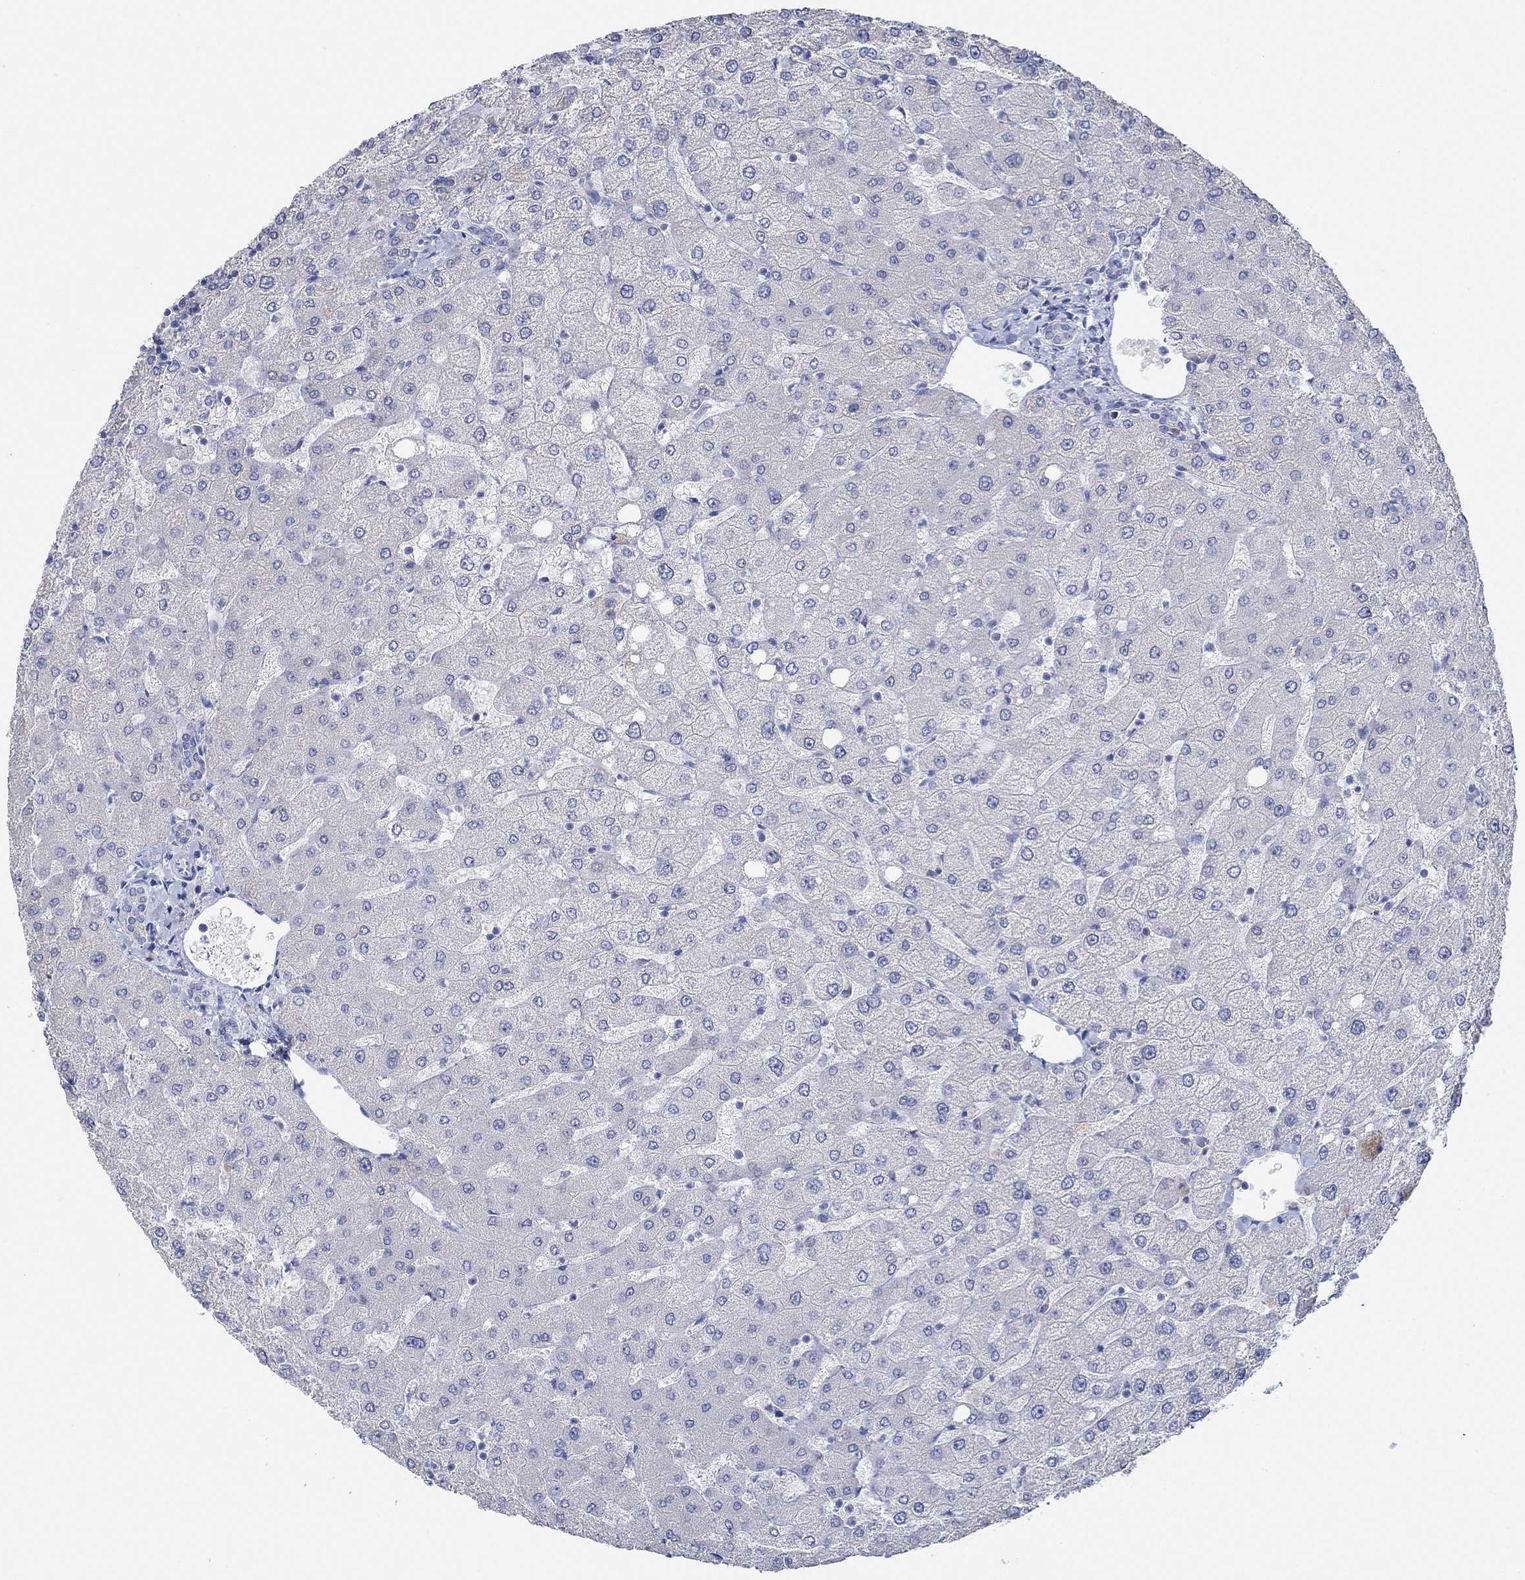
{"staining": {"intensity": "negative", "quantity": "none", "location": "none"}, "tissue": "liver", "cell_type": "Cholangiocytes", "image_type": "normal", "snomed": [{"axis": "morphology", "description": "Normal tissue, NOS"}, {"axis": "topography", "description": "Liver"}], "caption": "DAB (3,3'-diaminobenzidine) immunohistochemical staining of unremarkable human liver exhibits no significant staining in cholangiocytes.", "gene": "PPP1R17", "patient": {"sex": "female", "age": 54}}